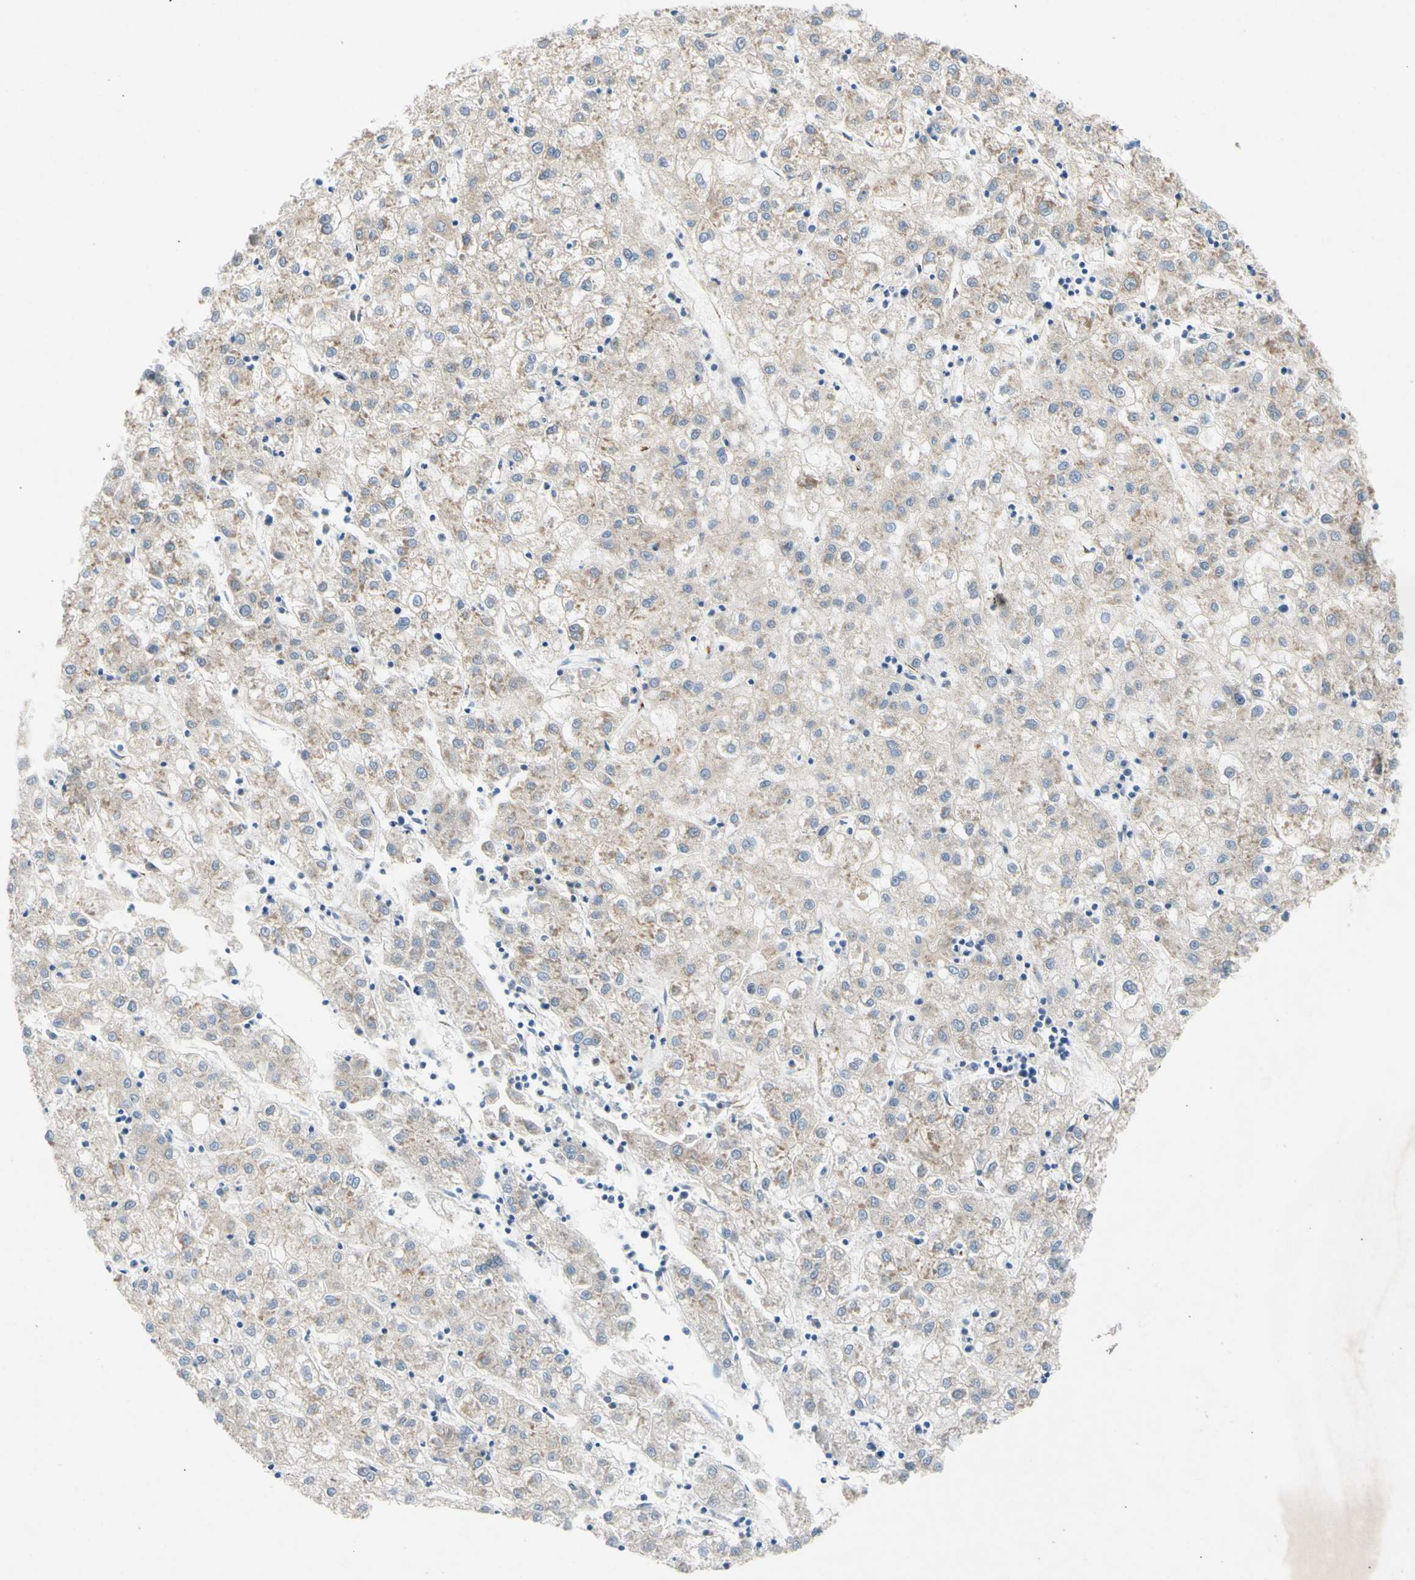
{"staining": {"intensity": "weak", "quantity": ">75%", "location": "cytoplasmic/membranous"}, "tissue": "liver cancer", "cell_type": "Tumor cells", "image_type": "cancer", "snomed": [{"axis": "morphology", "description": "Carcinoma, Hepatocellular, NOS"}, {"axis": "topography", "description": "Liver"}], "caption": "The micrograph displays immunohistochemical staining of liver cancer (hepatocellular carcinoma). There is weak cytoplasmic/membranous staining is present in about >75% of tumor cells. The staining is performed using DAB brown chromogen to label protein expression. The nuclei are counter-stained blue using hematoxylin.", "gene": "GASK1B", "patient": {"sex": "male", "age": 72}}